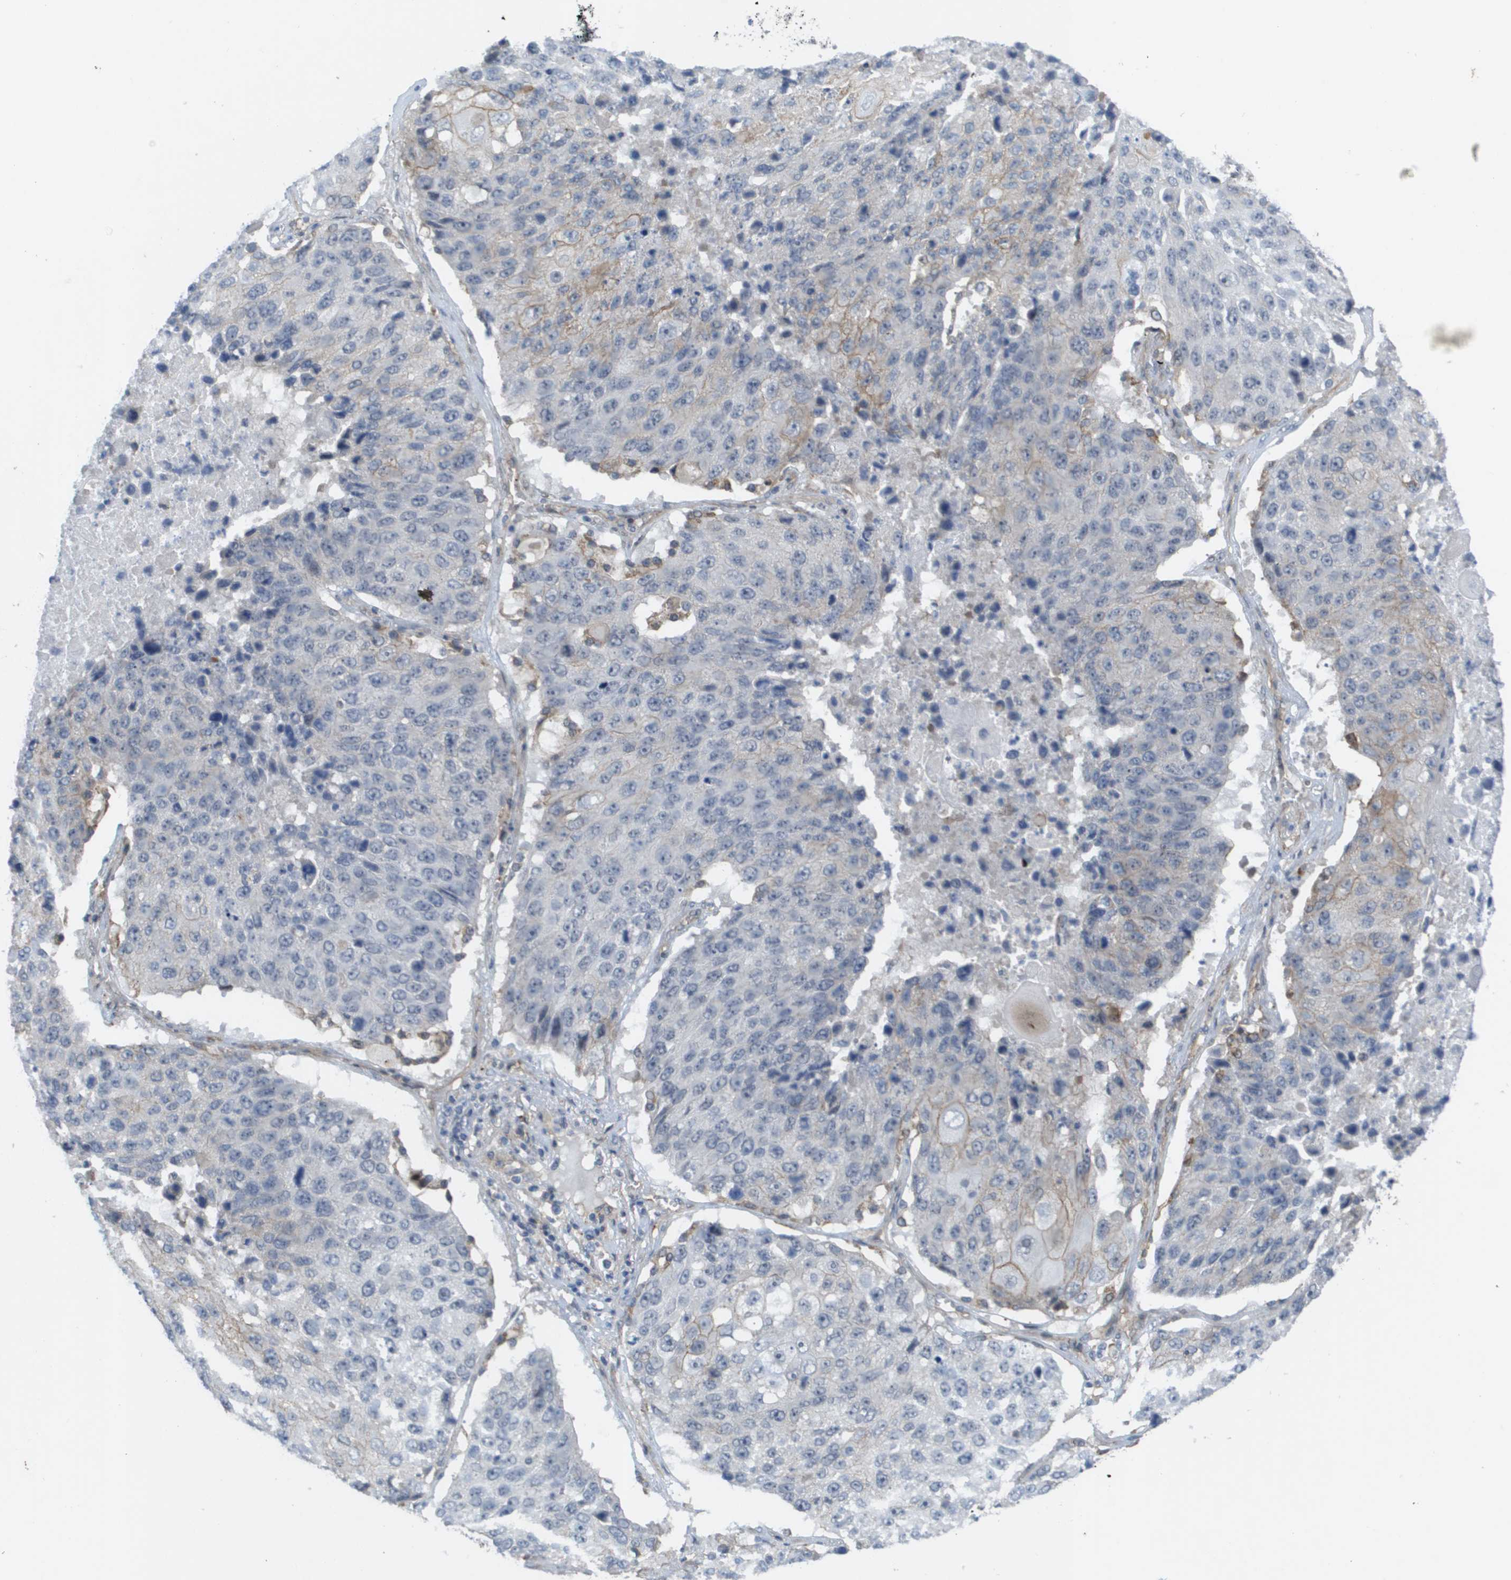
{"staining": {"intensity": "weak", "quantity": "25%-75%", "location": "cytoplasmic/membranous"}, "tissue": "lung cancer", "cell_type": "Tumor cells", "image_type": "cancer", "snomed": [{"axis": "morphology", "description": "Squamous cell carcinoma, NOS"}, {"axis": "topography", "description": "Lung"}], "caption": "This image displays lung cancer stained with immunohistochemistry to label a protein in brown. The cytoplasmic/membranous of tumor cells show weak positivity for the protein. Nuclei are counter-stained blue.", "gene": "MTARC2", "patient": {"sex": "male", "age": 61}}